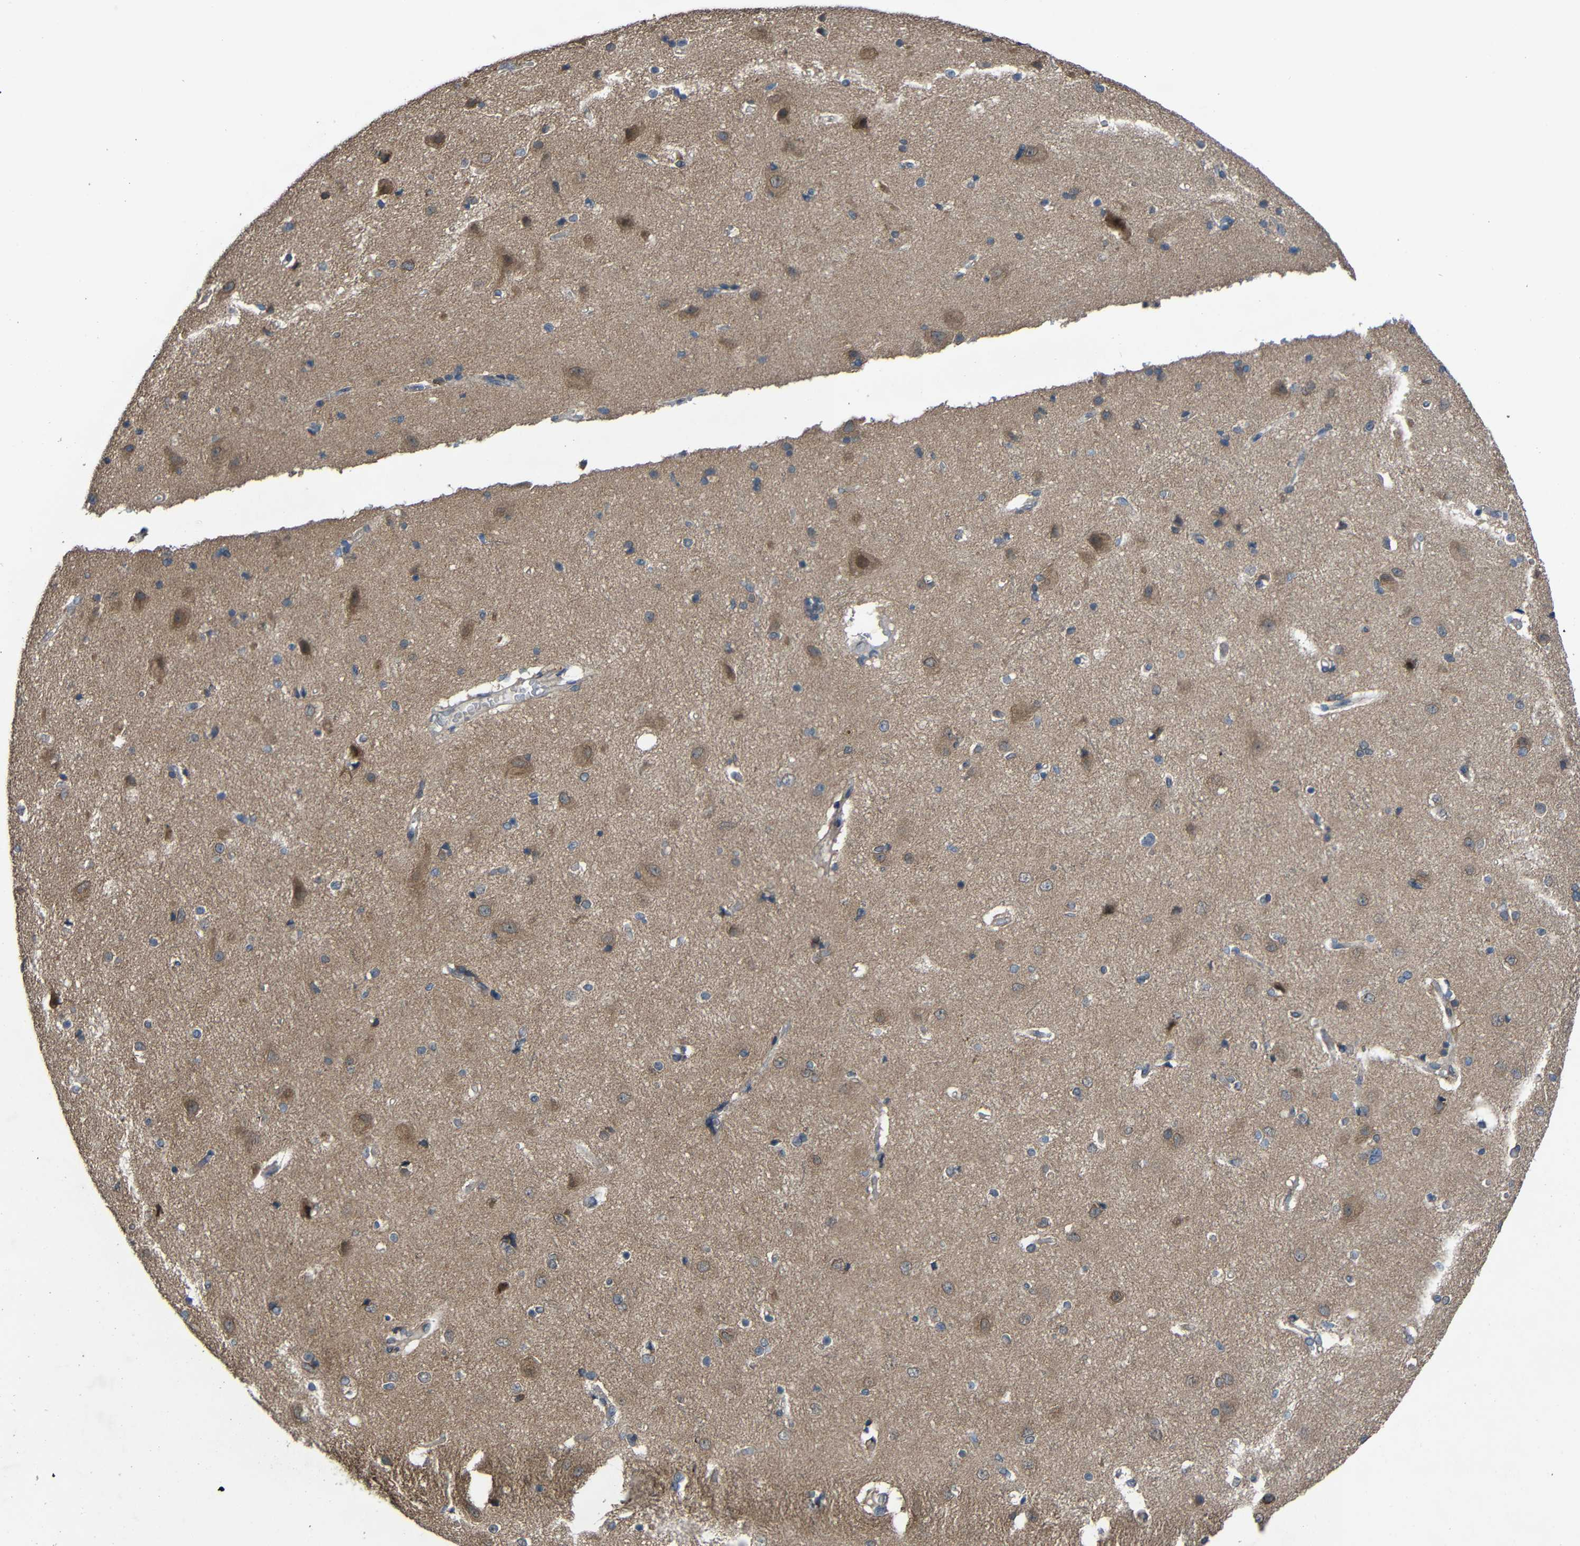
{"staining": {"intensity": "weak", "quantity": ">75%", "location": "cytoplasmic/membranous"}, "tissue": "cerebral cortex", "cell_type": "Endothelial cells", "image_type": "normal", "snomed": [{"axis": "morphology", "description": "Normal tissue, NOS"}, {"axis": "topography", "description": "Cerebral cortex"}], "caption": "Approximately >75% of endothelial cells in unremarkable human cerebral cortex reveal weak cytoplasmic/membranous protein expression as visualized by brown immunohistochemical staining.", "gene": "CHST9", "patient": {"sex": "female", "age": 54}}